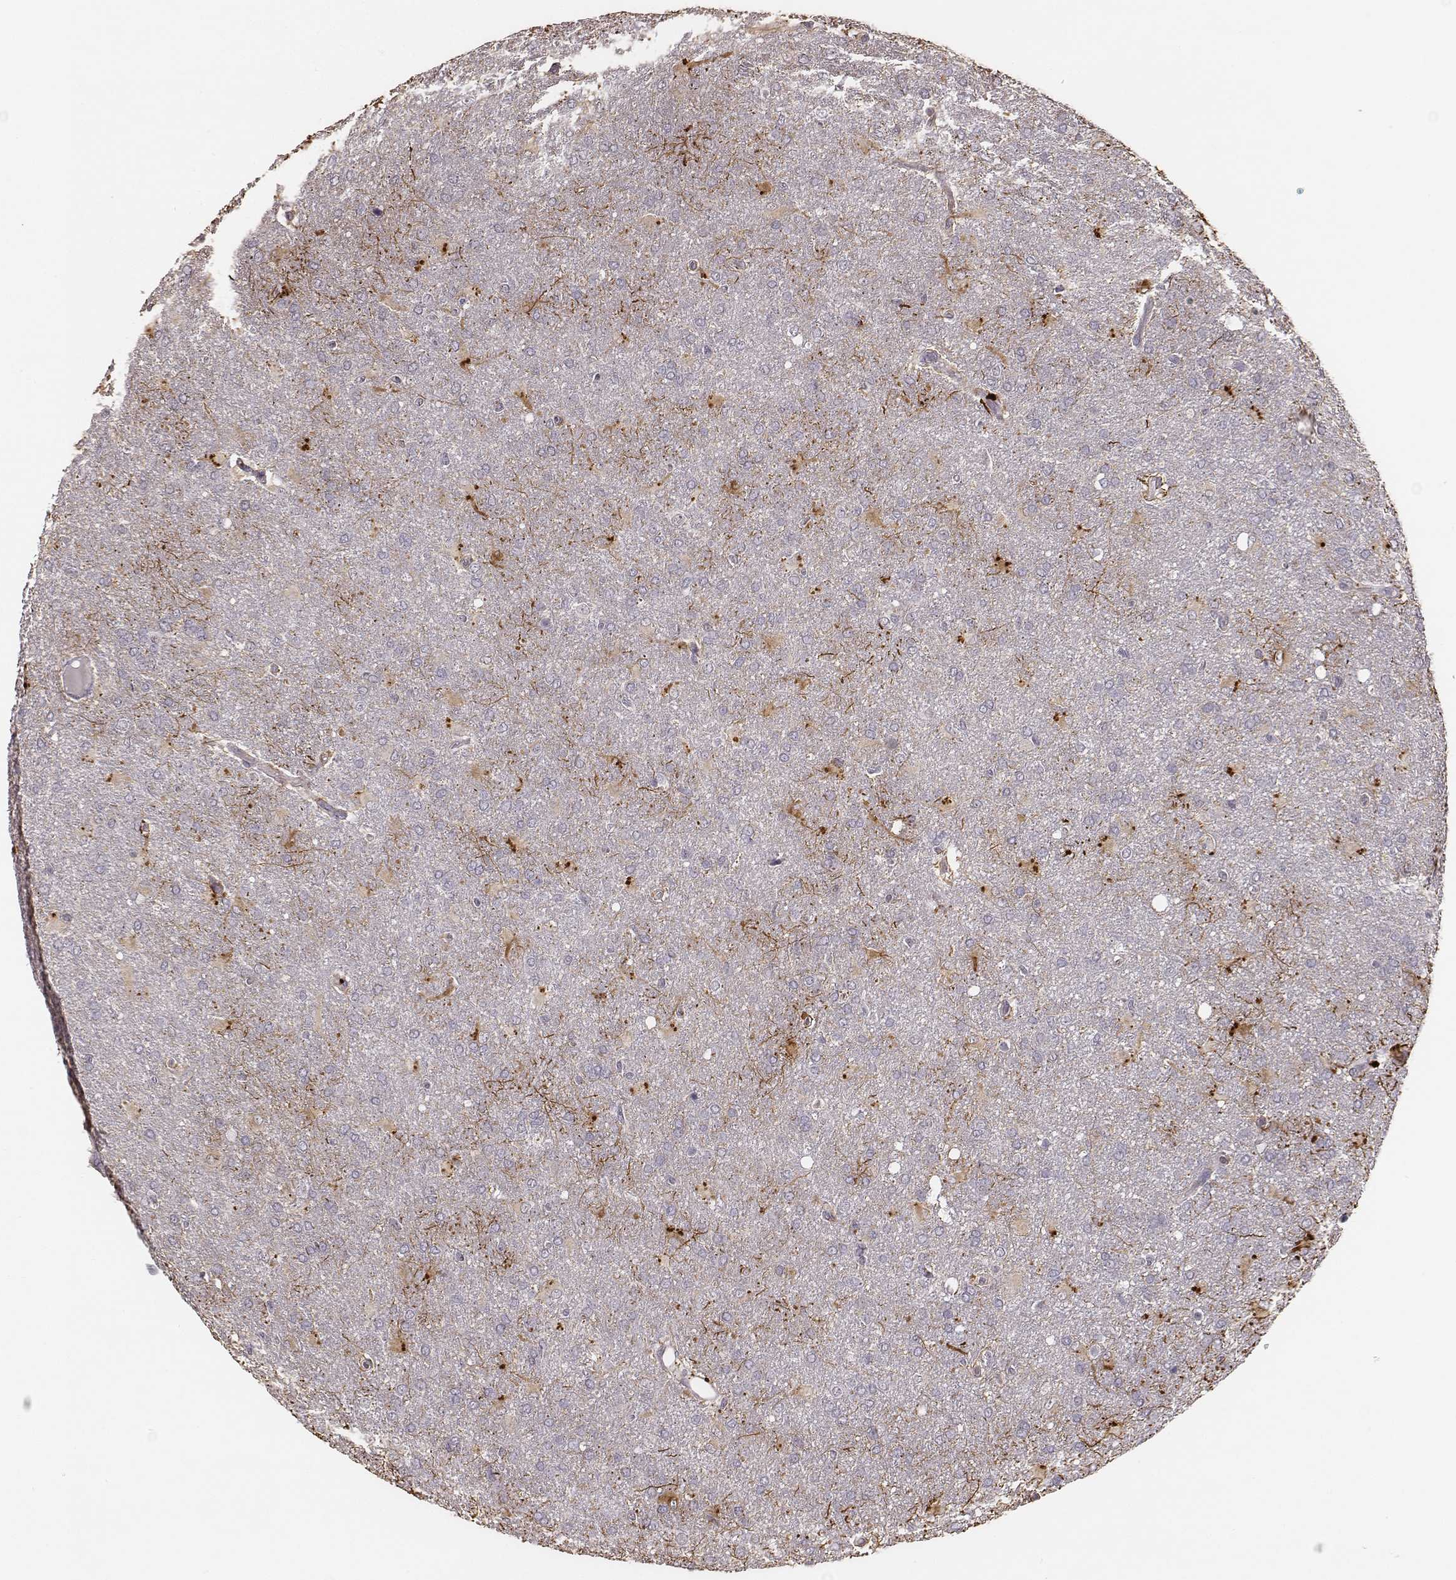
{"staining": {"intensity": "negative", "quantity": "none", "location": "none"}, "tissue": "glioma", "cell_type": "Tumor cells", "image_type": "cancer", "snomed": [{"axis": "morphology", "description": "Glioma, malignant, High grade"}, {"axis": "topography", "description": "Brain"}], "caption": "This is an immunohistochemistry image of human malignant high-grade glioma. There is no expression in tumor cells.", "gene": "SLC7A4", "patient": {"sex": "male", "age": 68}}